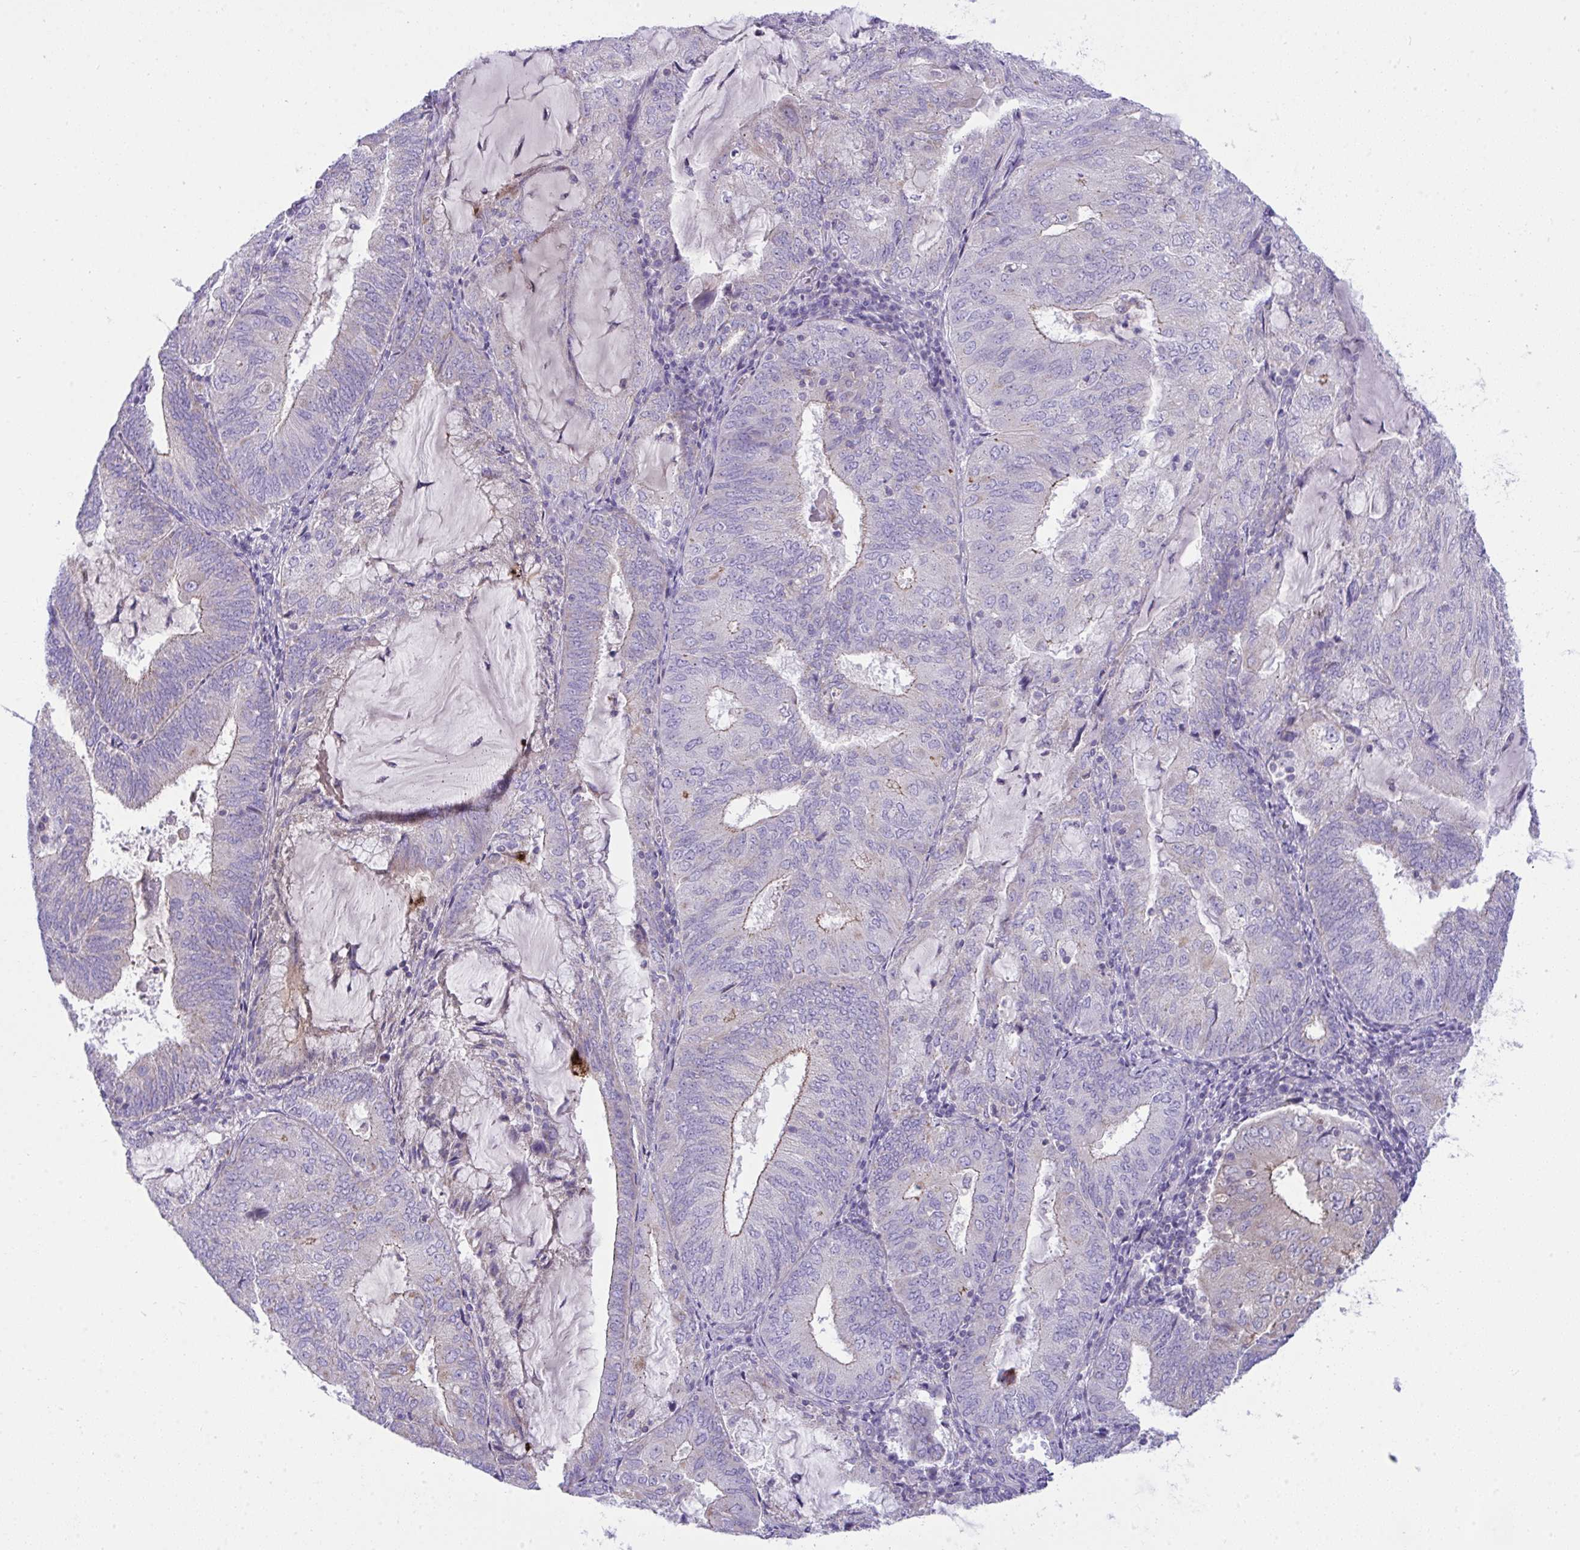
{"staining": {"intensity": "weak", "quantity": "<25%", "location": "cytoplasmic/membranous"}, "tissue": "endometrial cancer", "cell_type": "Tumor cells", "image_type": "cancer", "snomed": [{"axis": "morphology", "description": "Adenocarcinoma, NOS"}, {"axis": "topography", "description": "Endometrium"}], "caption": "Tumor cells are negative for brown protein staining in endometrial cancer (adenocarcinoma).", "gene": "PLA2G12B", "patient": {"sex": "female", "age": 81}}